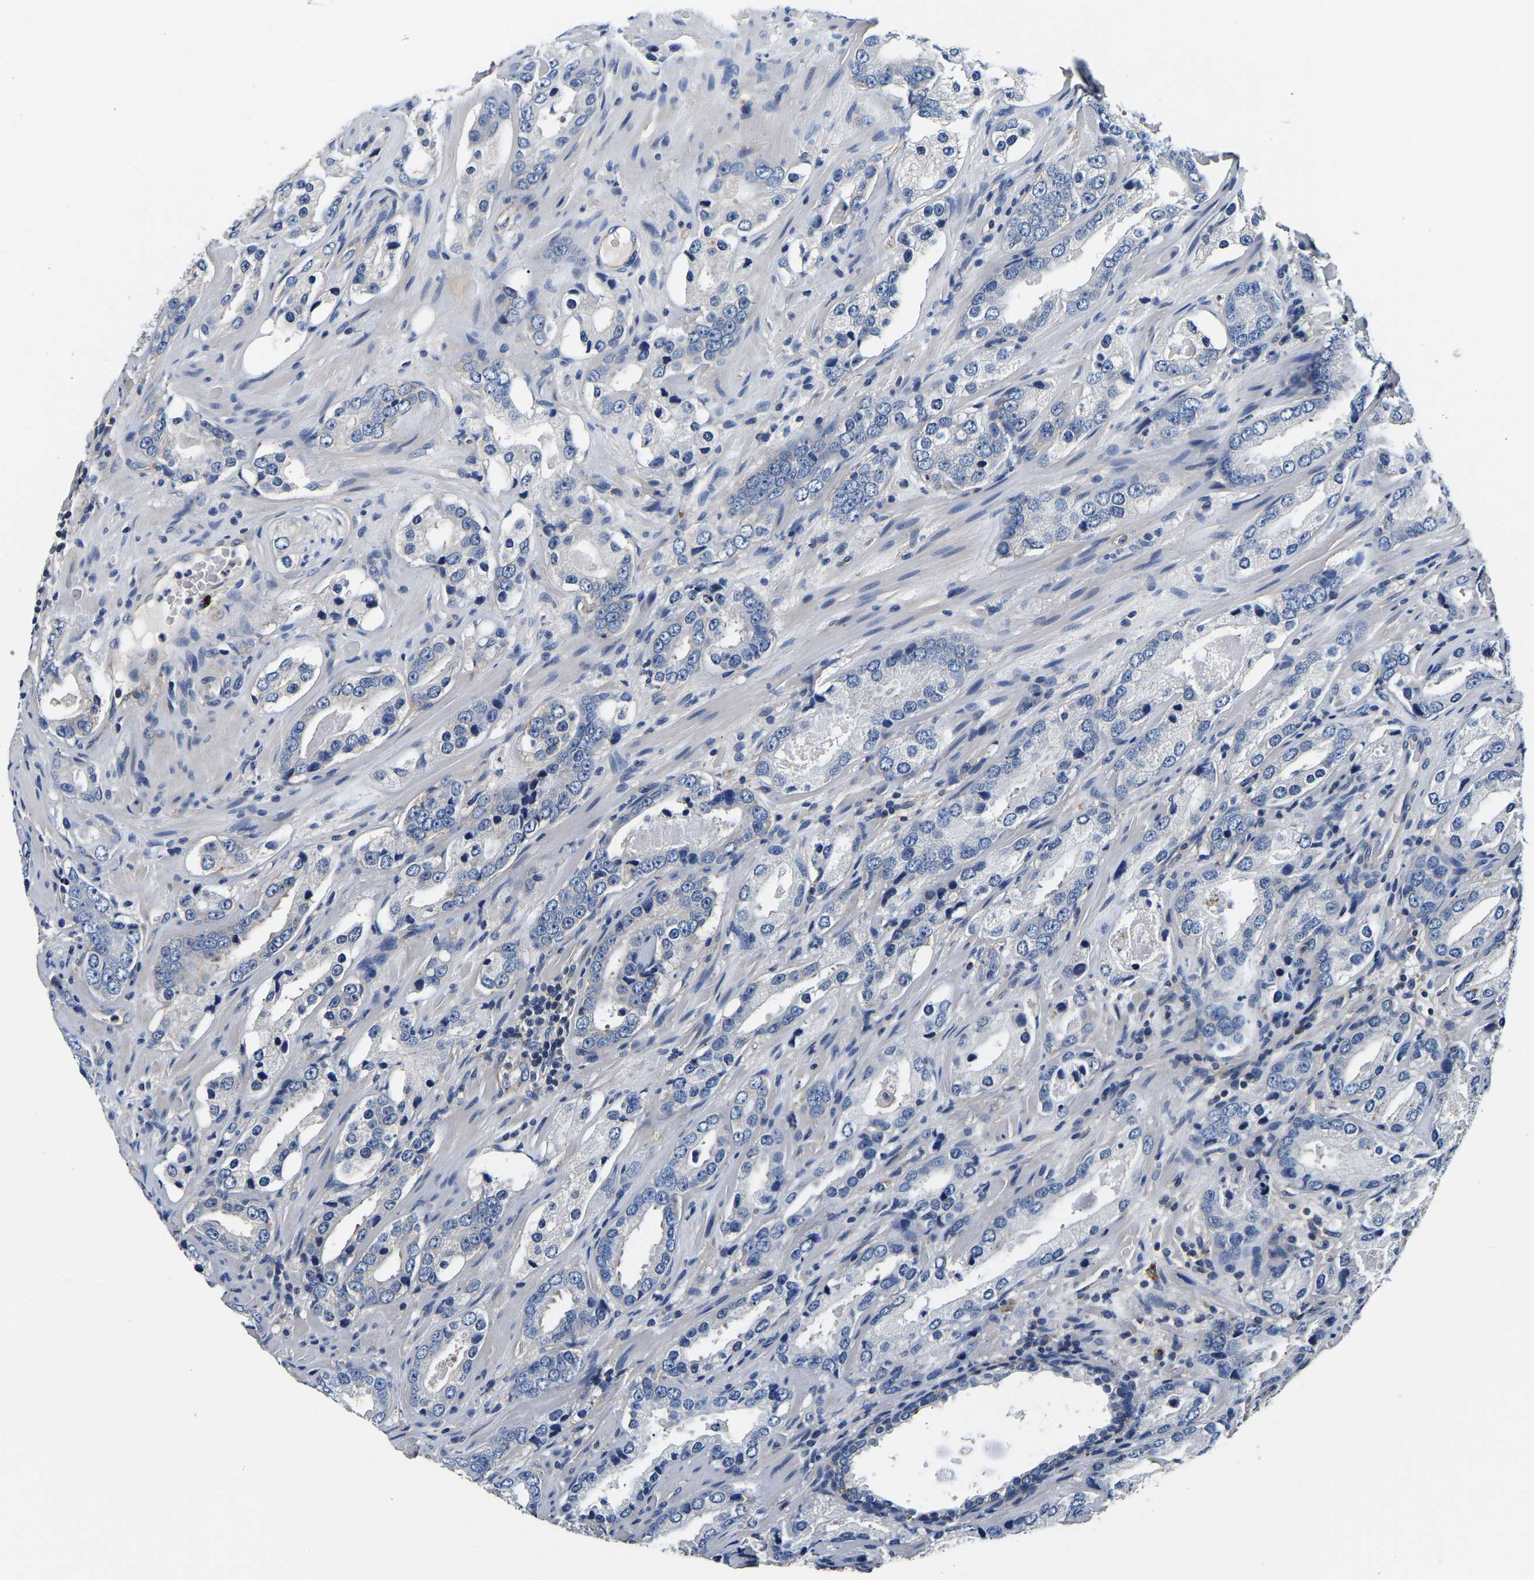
{"staining": {"intensity": "negative", "quantity": "none", "location": "none"}, "tissue": "prostate cancer", "cell_type": "Tumor cells", "image_type": "cancer", "snomed": [{"axis": "morphology", "description": "Adenocarcinoma, High grade"}, {"axis": "topography", "description": "Prostate"}], "caption": "The photomicrograph reveals no staining of tumor cells in prostate cancer.", "gene": "SH3GLB1", "patient": {"sex": "male", "age": 63}}